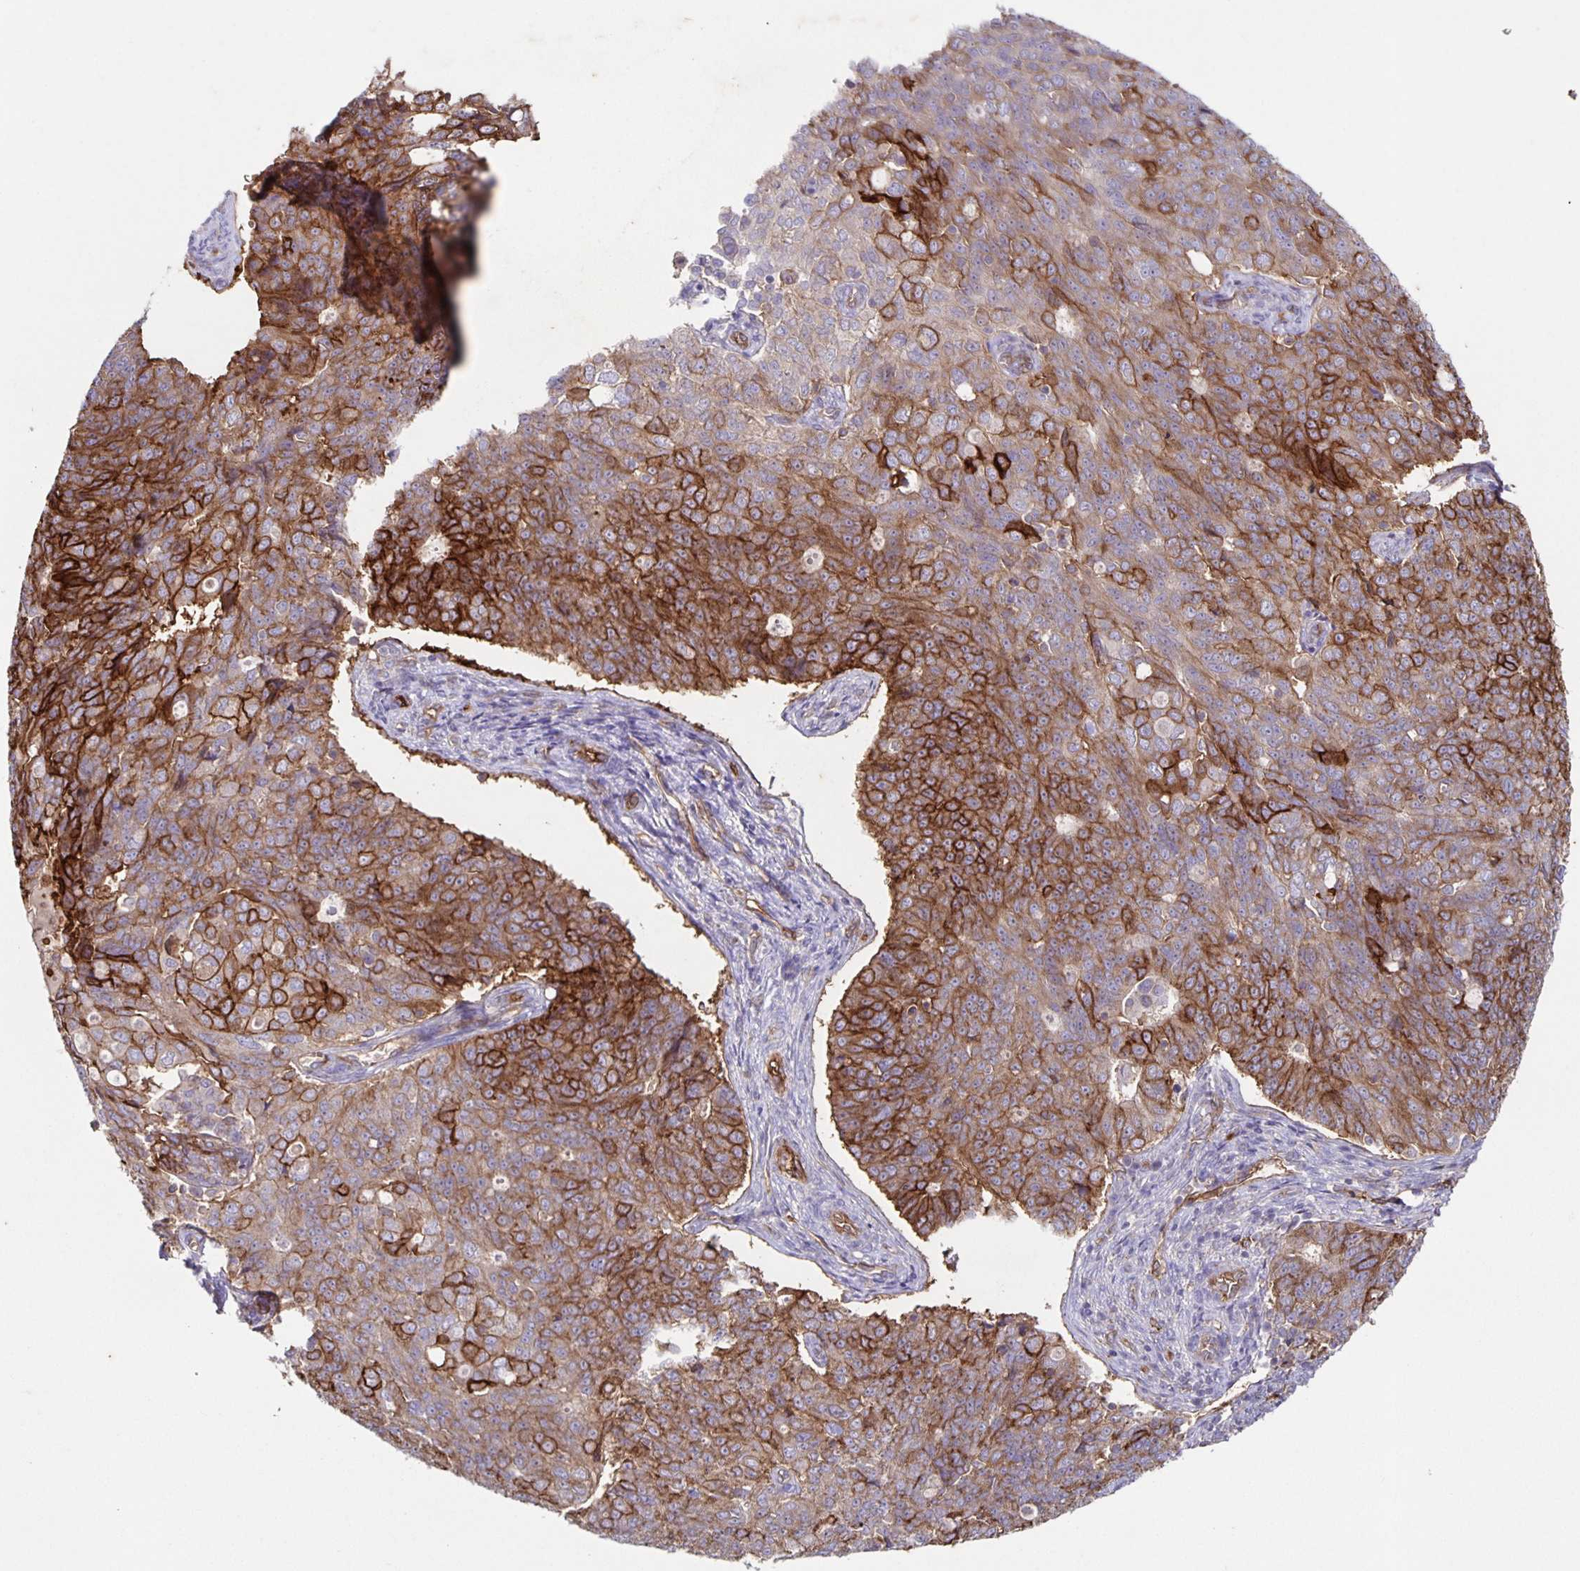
{"staining": {"intensity": "moderate", "quantity": "25%-75%", "location": "cytoplasmic/membranous"}, "tissue": "endometrial cancer", "cell_type": "Tumor cells", "image_type": "cancer", "snomed": [{"axis": "morphology", "description": "Adenocarcinoma, NOS"}, {"axis": "topography", "description": "Endometrium"}], "caption": "The image exhibits staining of endometrial cancer (adenocarcinoma), revealing moderate cytoplasmic/membranous protein expression (brown color) within tumor cells.", "gene": "ITGA2", "patient": {"sex": "female", "age": 43}}